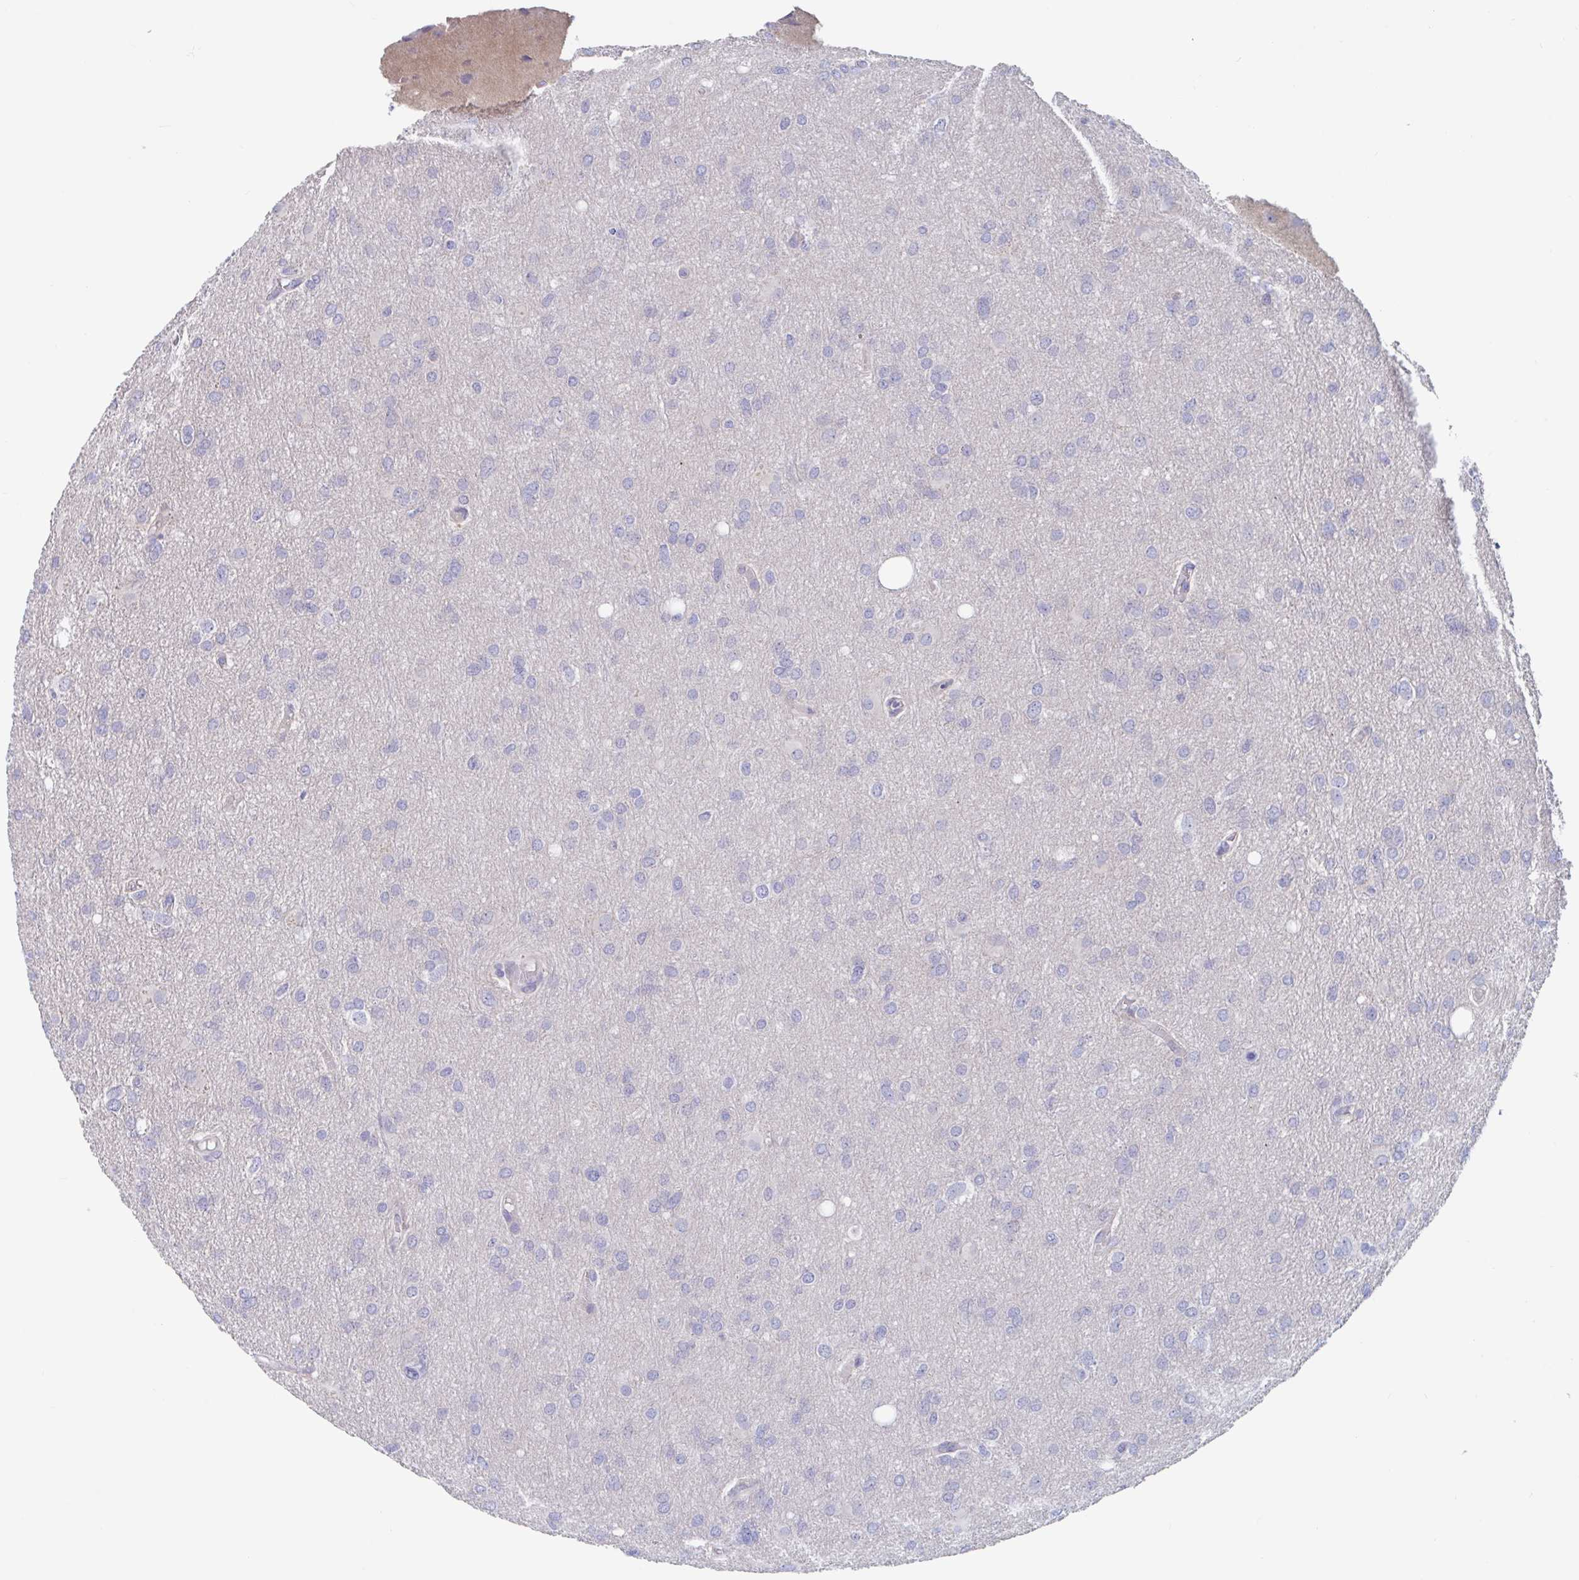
{"staining": {"intensity": "negative", "quantity": "none", "location": "none"}, "tissue": "glioma", "cell_type": "Tumor cells", "image_type": "cancer", "snomed": [{"axis": "morphology", "description": "Glioma, malignant, High grade"}, {"axis": "topography", "description": "Brain"}], "caption": "Tumor cells show no significant positivity in glioma.", "gene": "UNKL", "patient": {"sex": "male", "age": 53}}